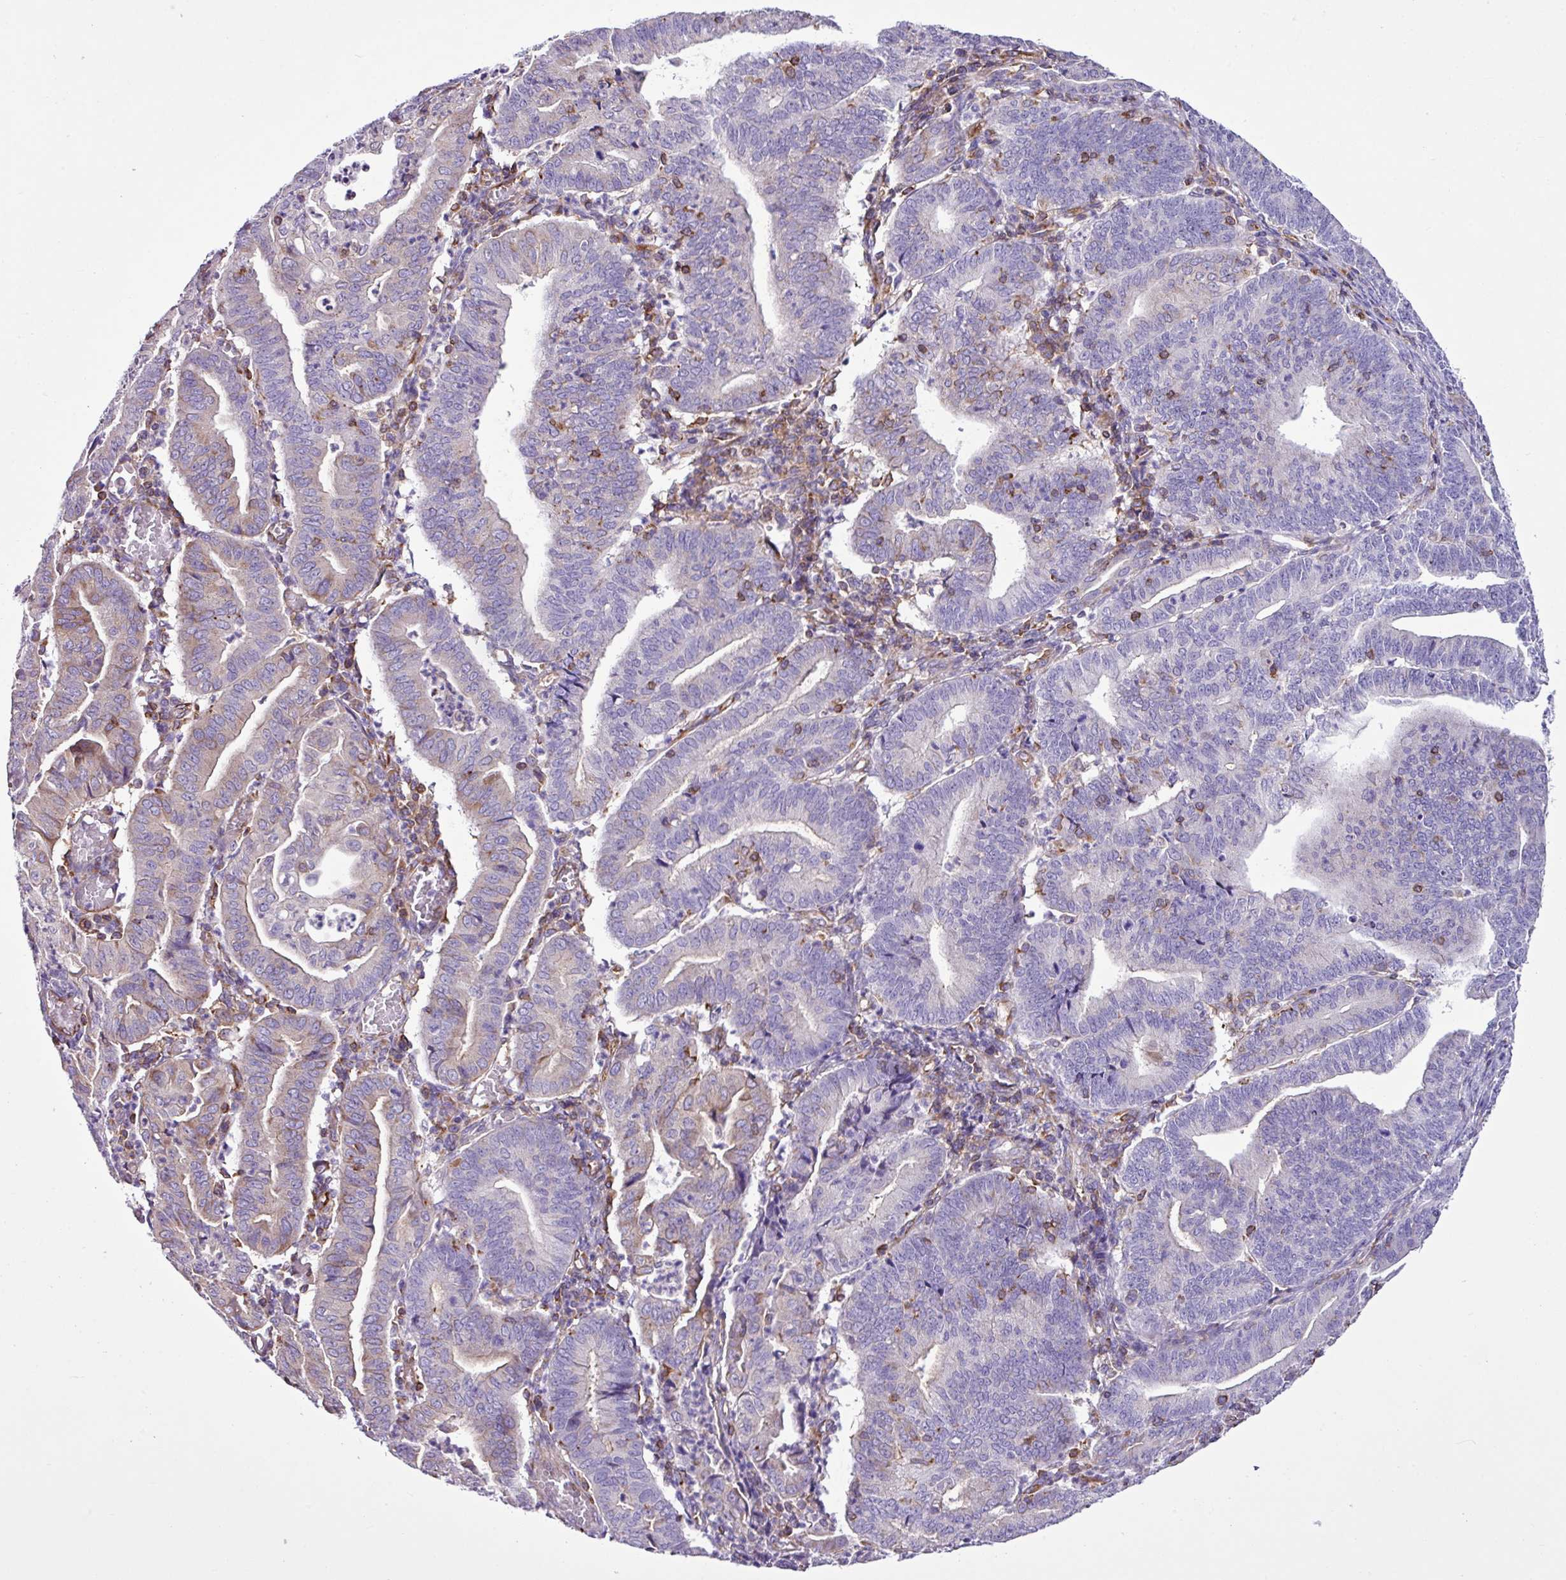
{"staining": {"intensity": "weak", "quantity": "<25%", "location": "cytoplasmic/membranous"}, "tissue": "endometrial cancer", "cell_type": "Tumor cells", "image_type": "cancer", "snomed": [{"axis": "morphology", "description": "Adenocarcinoma, NOS"}, {"axis": "topography", "description": "Endometrium"}], "caption": "Tumor cells show no significant protein staining in endometrial adenocarcinoma. The staining is performed using DAB (3,3'-diaminobenzidine) brown chromogen with nuclei counter-stained in using hematoxylin.", "gene": "EME2", "patient": {"sex": "female", "age": 60}}